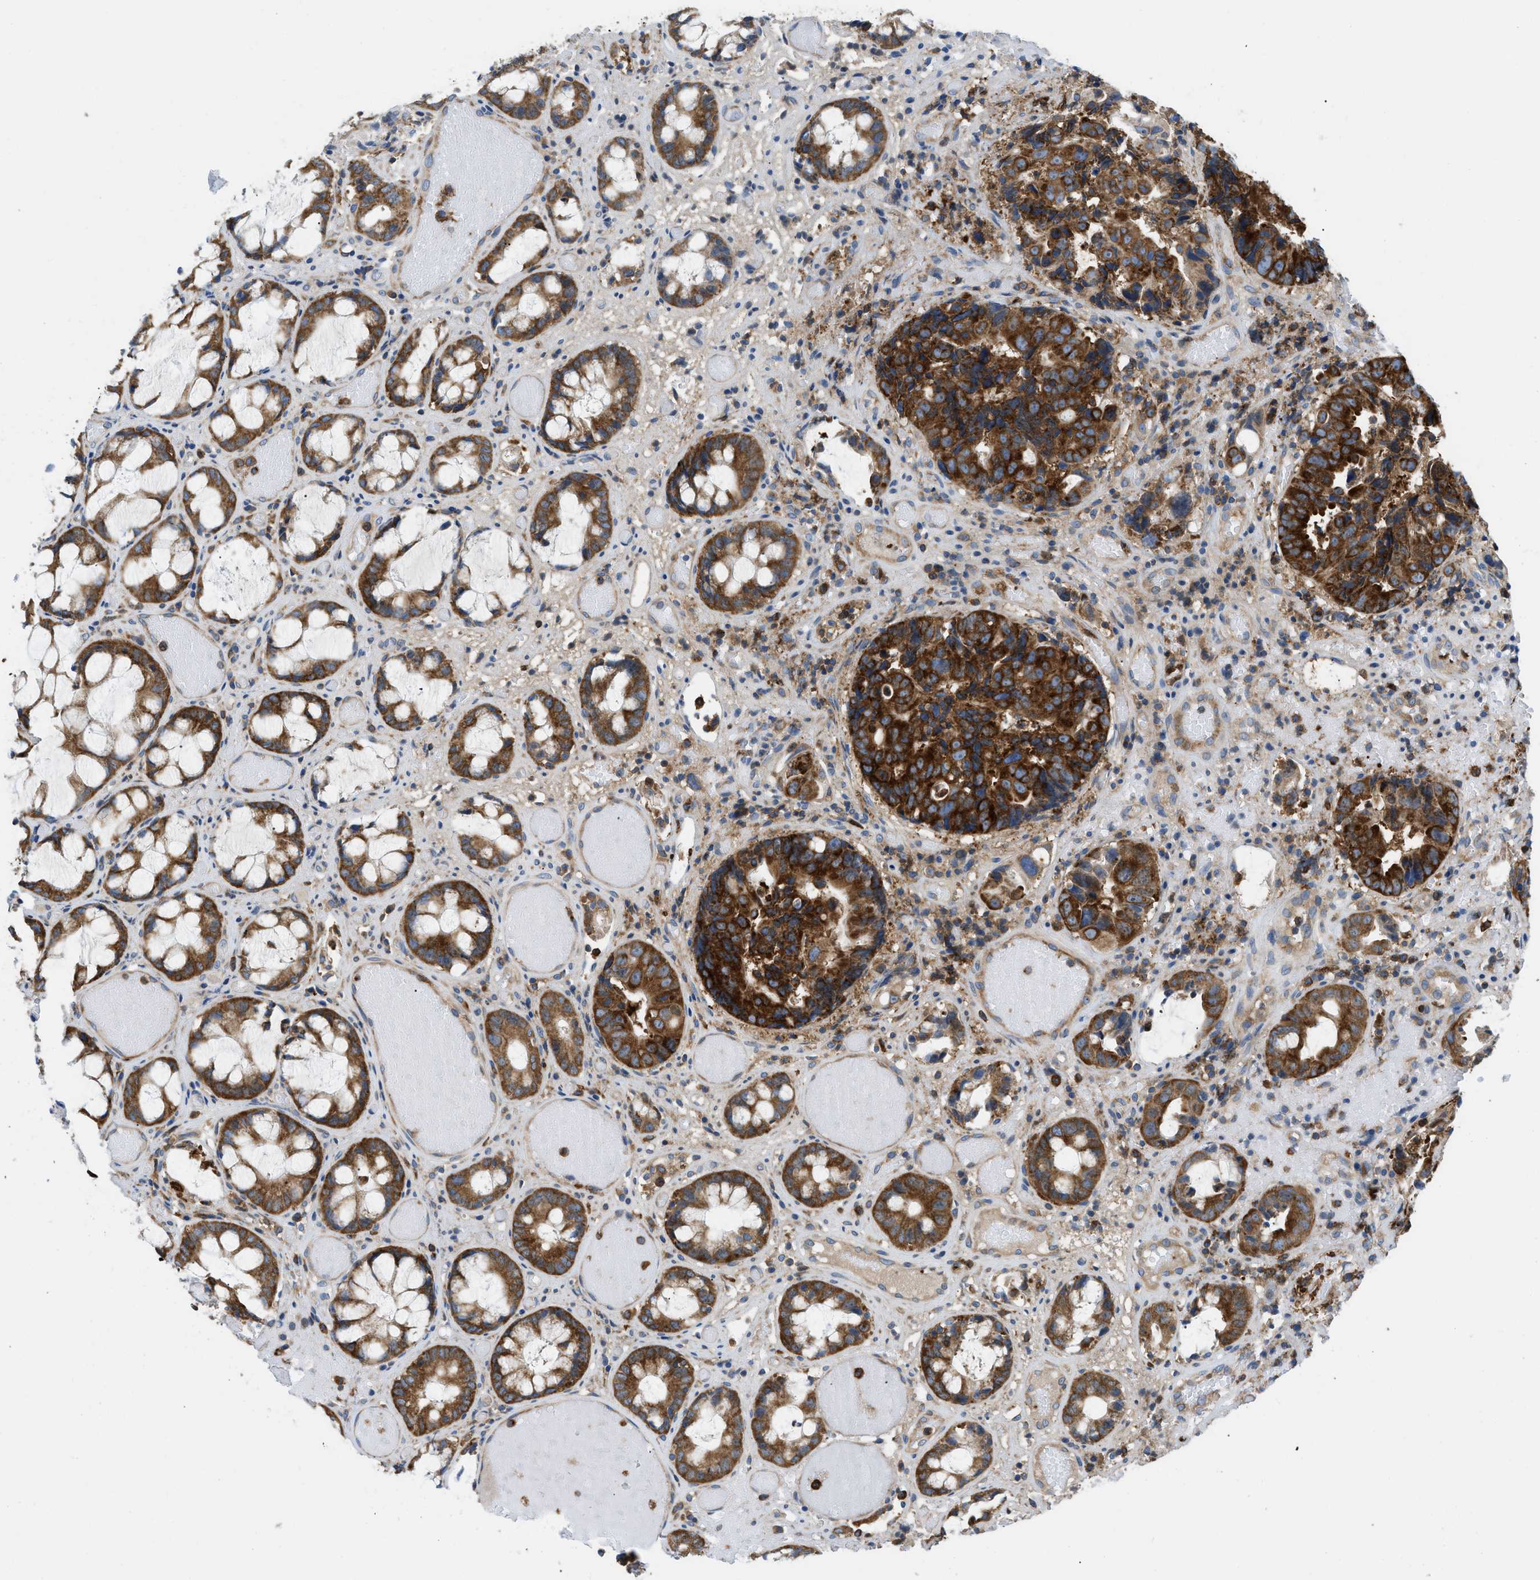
{"staining": {"intensity": "strong", "quantity": ">75%", "location": "cytoplasmic/membranous"}, "tissue": "colorectal cancer", "cell_type": "Tumor cells", "image_type": "cancer", "snomed": [{"axis": "morphology", "description": "Adenocarcinoma, NOS"}, {"axis": "topography", "description": "Colon"}], "caption": "High-power microscopy captured an immunohistochemistry micrograph of colorectal cancer (adenocarcinoma), revealing strong cytoplasmic/membranous expression in approximately >75% of tumor cells.", "gene": "GPAT4", "patient": {"sex": "female", "age": 57}}